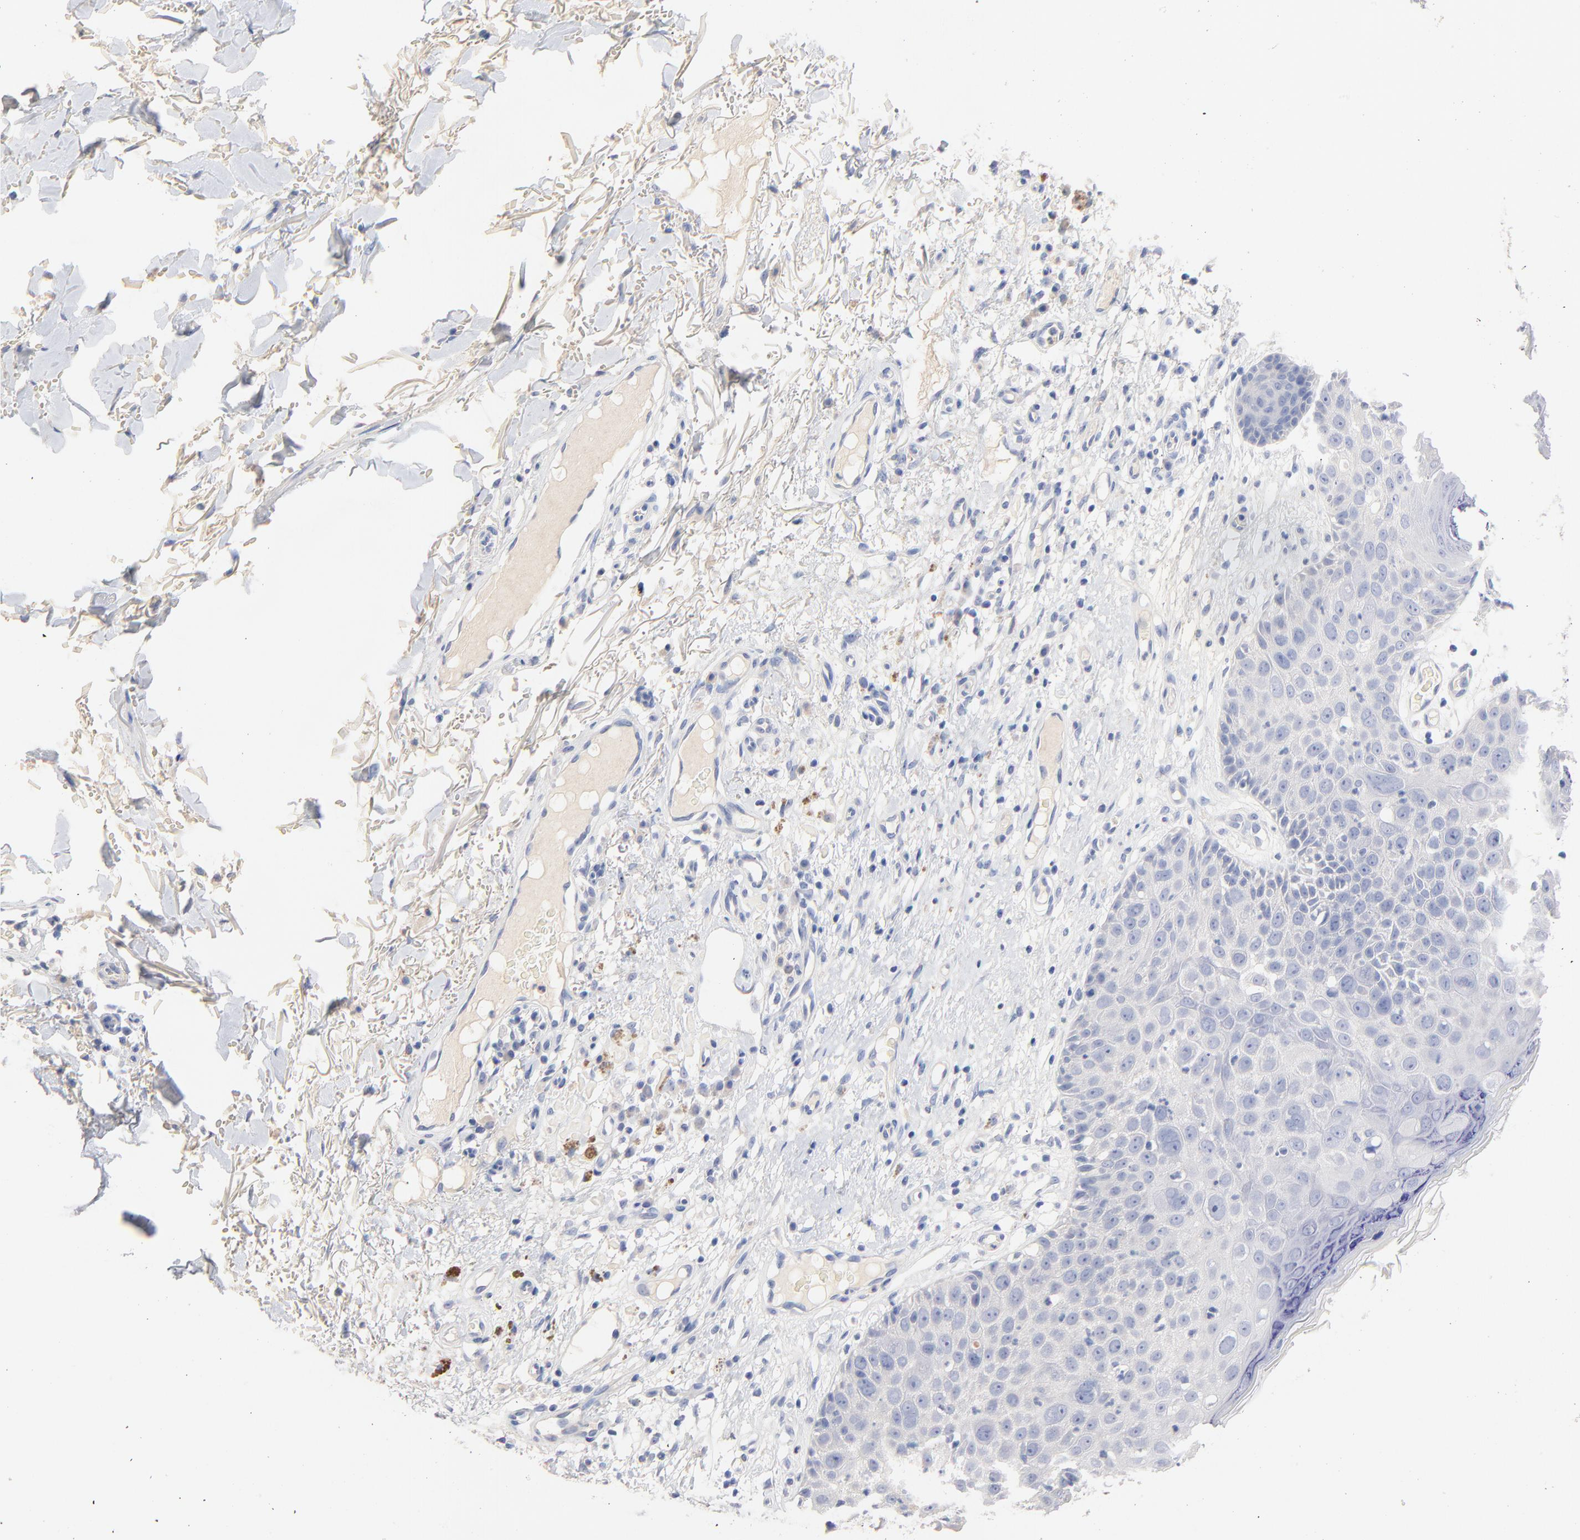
{"staining": {"intensity": "negative", "quantity": "none", "location": "none"}, "tissue": "skin cancer", "cell_type": "Tumor cells", "image_type": "cancer", "snomed": [{"axis": "morphology", "description": "Squamous cell carcinoma, NOS"}, {"axis": "topography", "description": "Skin"}], "caption": "A photomicrograph of human squamous cell carcinoma (skin) is negative for staining in tumor cells.", "gene": "CPS1", "patient": {"sex": "male", "age": 87}}